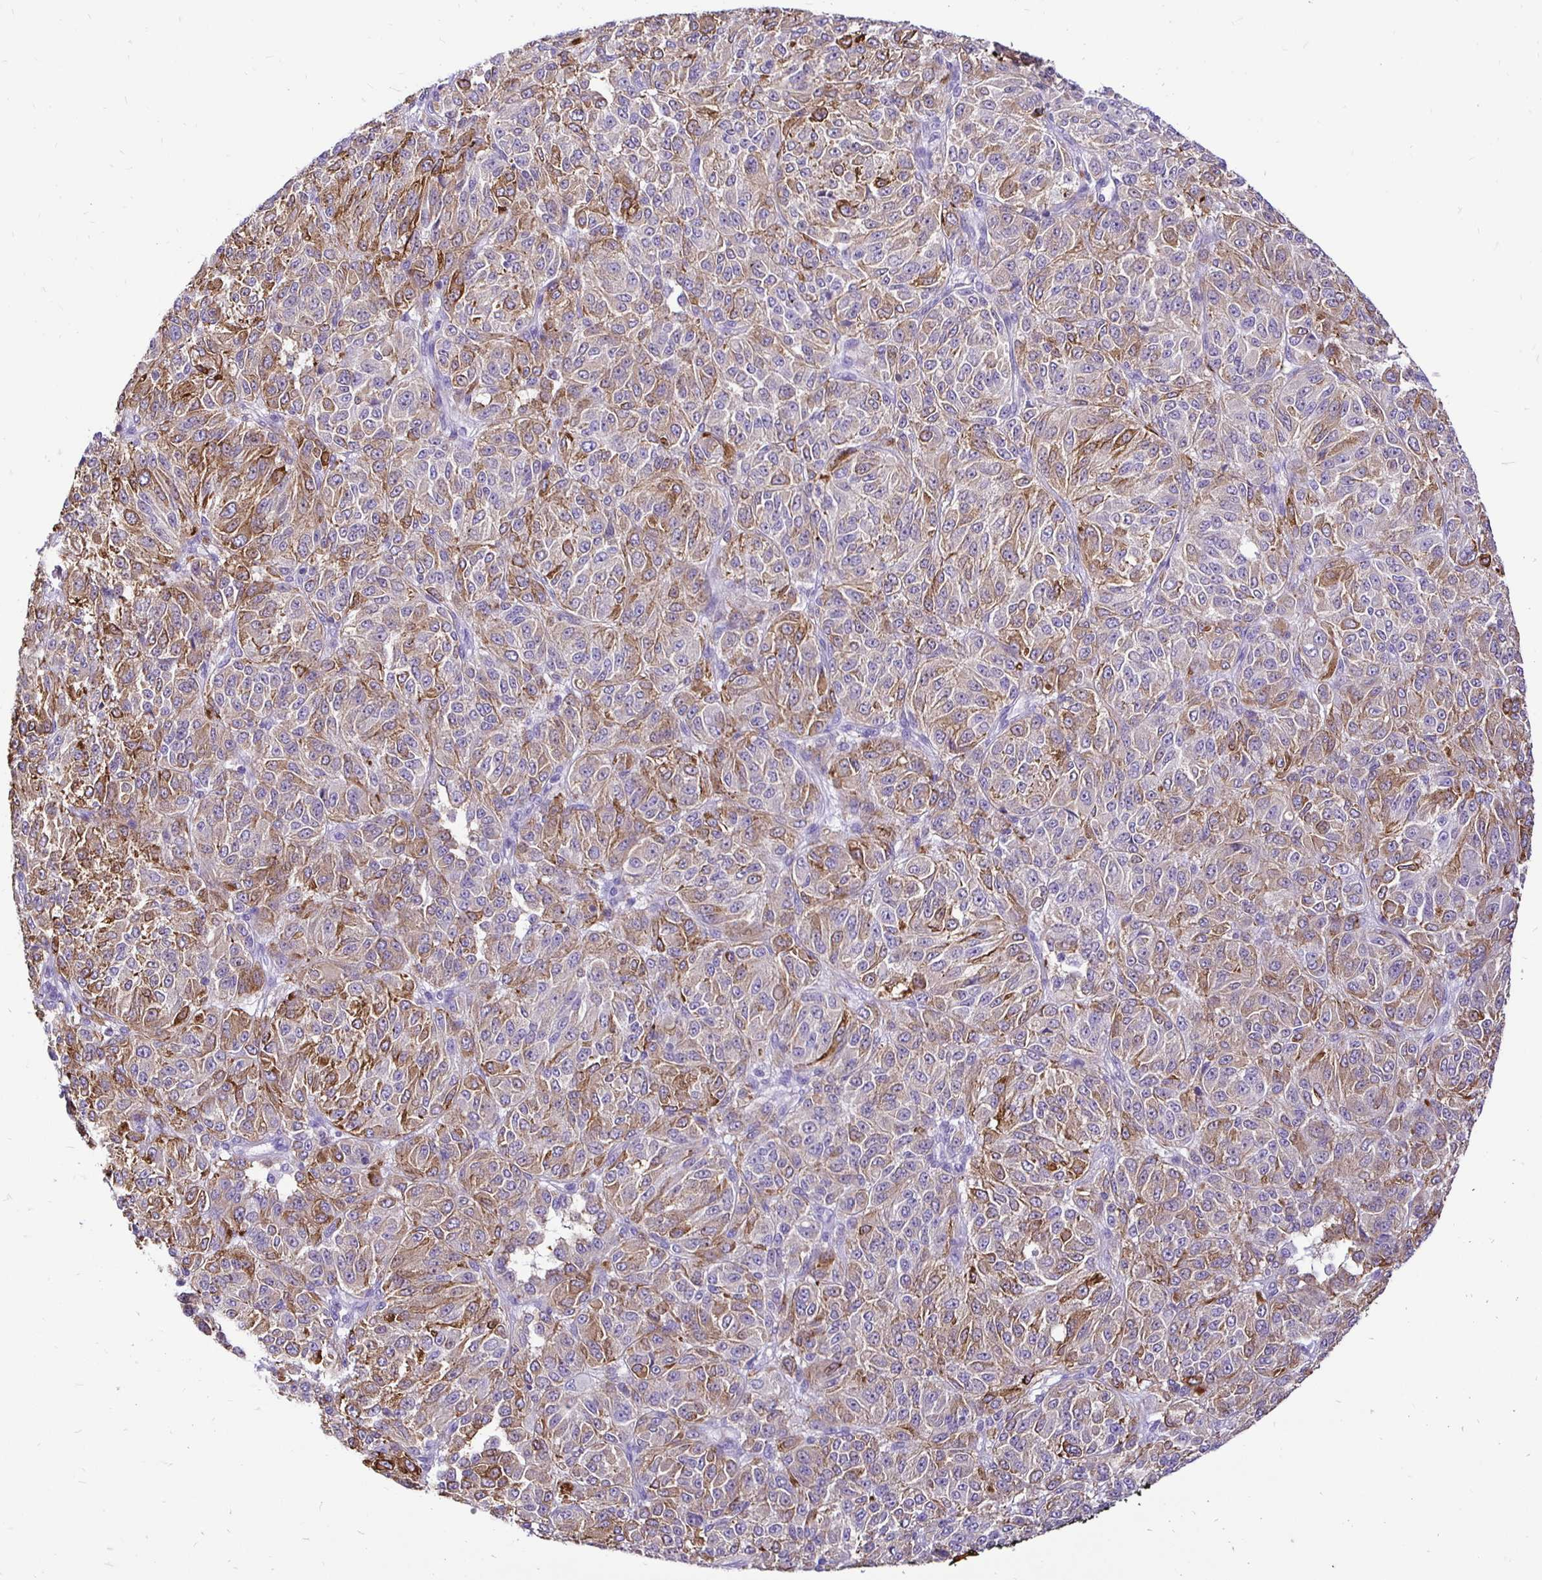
{"staining": {"intensity": "moderate", "quantity": "25%-75%", "location": "cytoplasmic/membranous"}, "tissue": "melanoma", "cell_type": "Tumor cells", "image_type": "cancer", "snomed": [{"axis": "morphology", "description": "Malignant melanoma, Metastatic site"}, {"axis": "topography", "description": "Brain"}], "caption": "This is an image of immunohistochemistry (IHC) staining of malignant melanoma (metastatic site), which shows moderate staining in the cytoplasmic/membranous of tumor cells.", "gene": "TAF1D", "patient": {"sex": "female", "age": 56}}